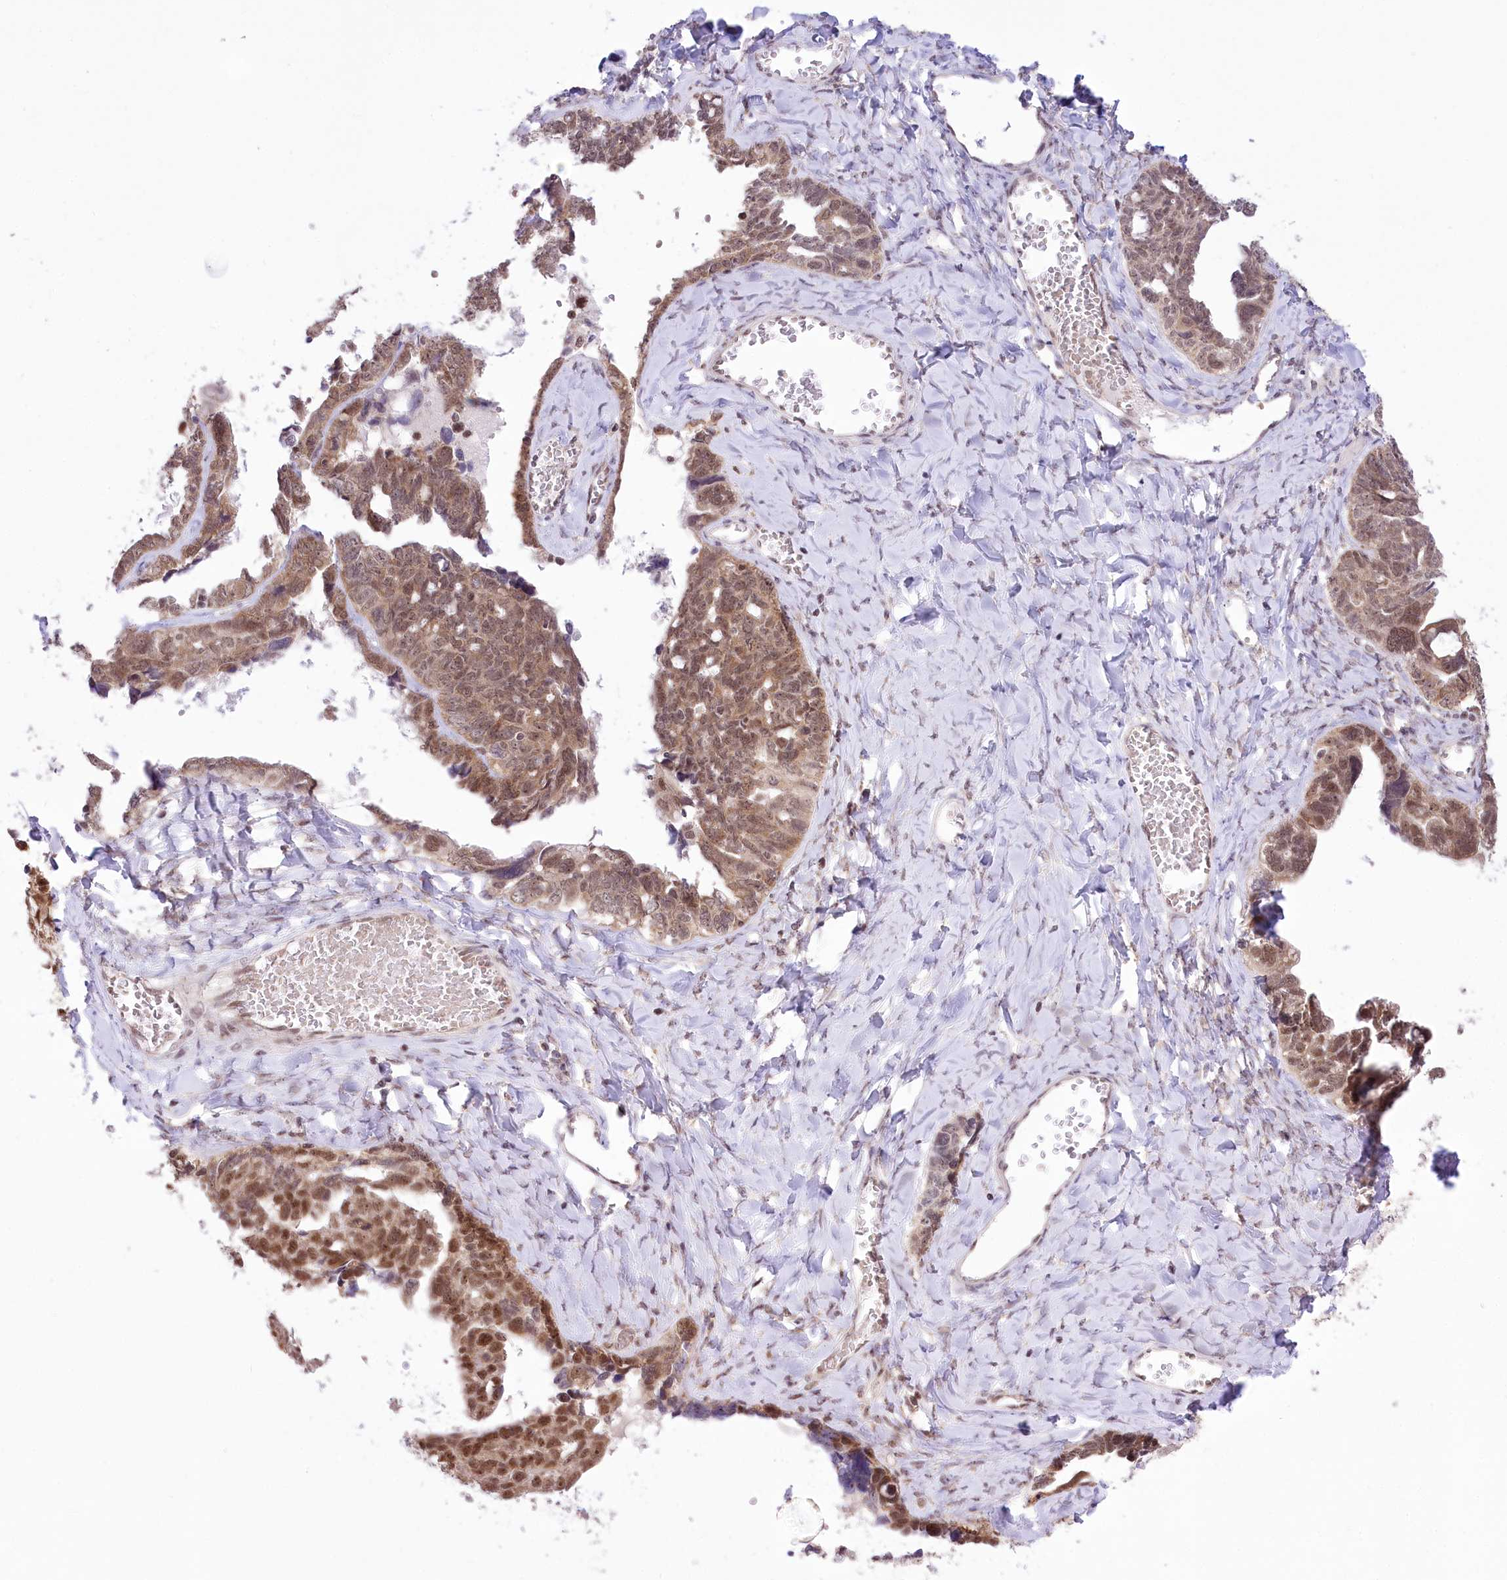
{"staining": {"intensity": "moderate", "quantity": ">75%", "location": "cytoplasmic/membranous,nuclear"}, "tissue": "ovarian cancer", "cell_type": "Tumor cells", "image_type": "cancer", "snomed": [{"axis": "morphology", "description": "Cystadenocarcinoma, serous, NOS"}, {"axis": "topography", "description": "Ovary"}], "caption": "Approximately >75% of tumor cells in ovarian serous cystadenocarcinoma show moderate cytoplasmic/membranous and nuclear protein expression as visualized by brown immunohistochemical staining.", "gene": "ZMAT2", "patient": {"sex": "female", "age": 79}}